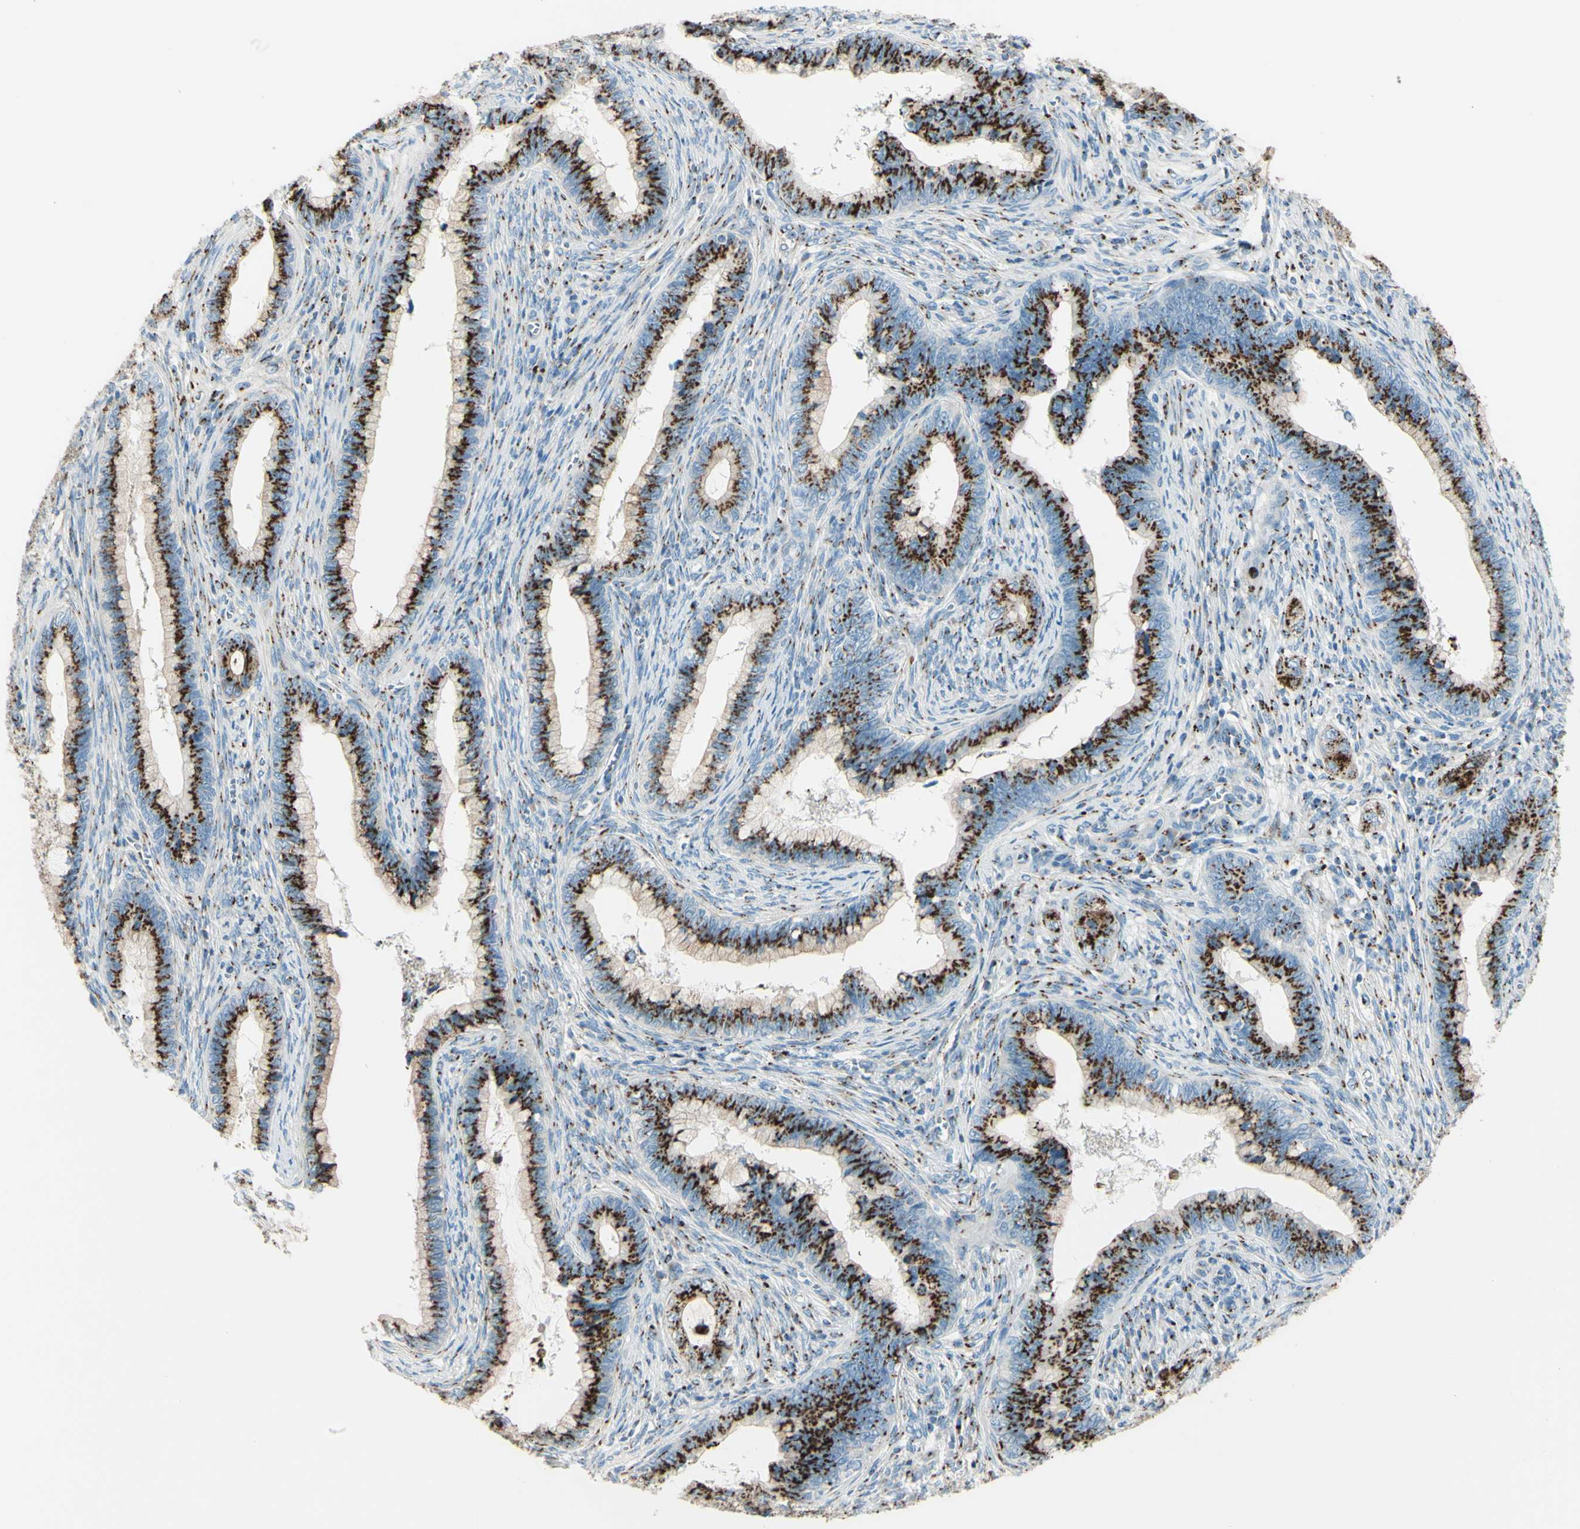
{"staining": {"intensity": "strong", "quantity": ">75%", "location": "cytoplasmic/membranous"}, "tissue": "cervical cancer", "cell_type": "Tumor cells", "image_type": "cancer", "snomed": [{"axis": "morphology", "description": "Adenocarcinoma, NOS"}, {"axis": "topography", "description": "Cervix"}], "caption": "The image demonstrates immunohistochemical staining of adenocarcinoma (cervical). There is strong cytoplasmic/membranous expression is identified in approximately >75% of tumor cells. (IHC, brightfield microscopy, high magnification).", "gene": "B4GALT1", "patient": {"sex": "female", "age": 44}}